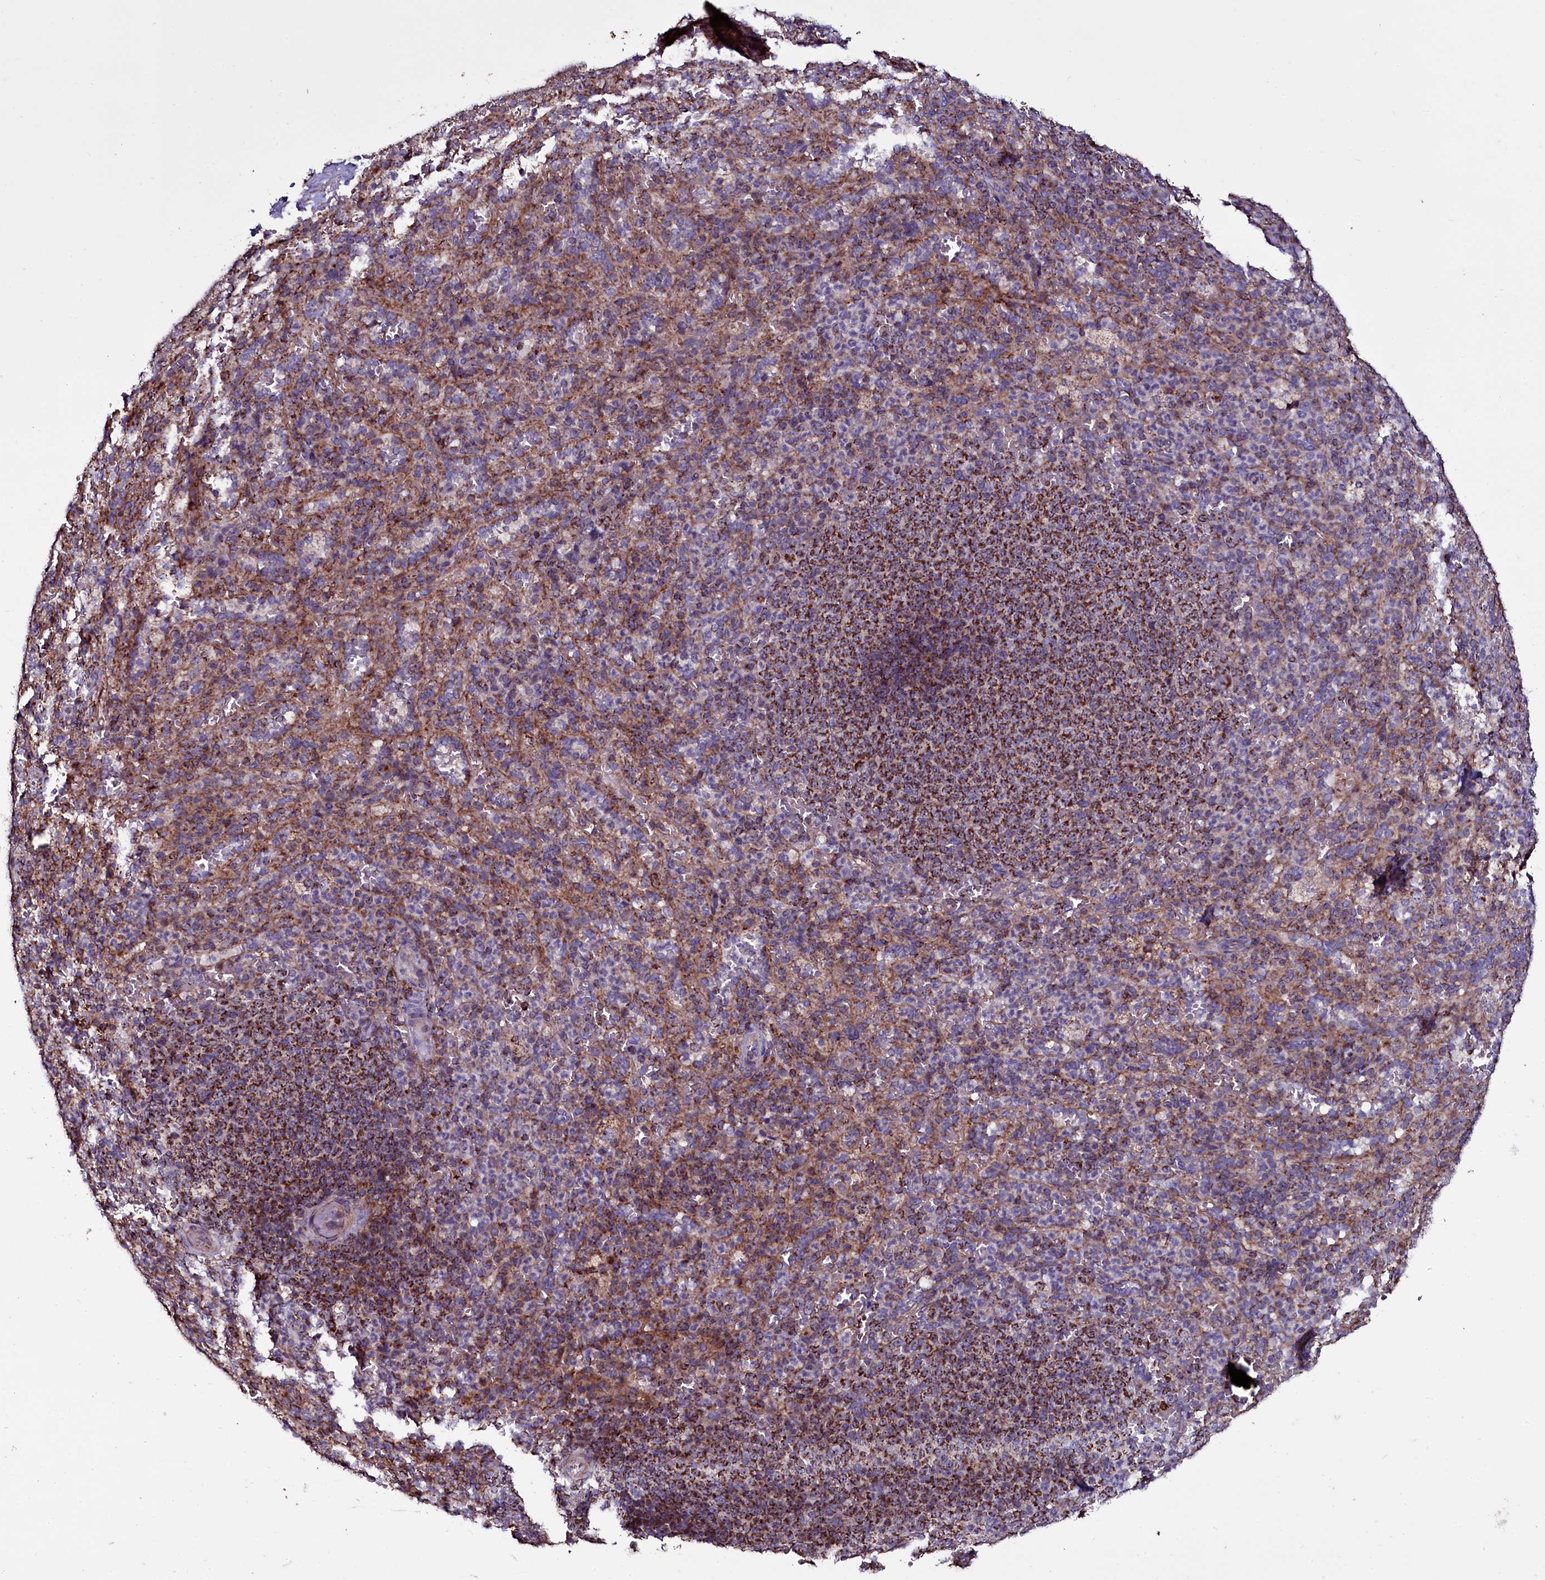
{"staining": {"intensity": "moderate", "quantity": "<25%", "location": "cytoplasmic/membranous"}, "tissue": "spleen", "cell_type": "Cells in red pulp", "image_type": "normal", "snomed": [{"axis": "morphology", "description": "Normal tissue, NOS"}, {"axis": "topography", "description": "Spleen"}], "caption": "The image shows immunohistochemical staining of unremarkable spleen. There is moderate cytoplasmic/membranous expression is seen in about <25% of cells in red pulp. (DAB IHC with brightfield microscopy, high magnification).", "gene": "NAA80", "patient": {"sex": "female", "age": 21}}